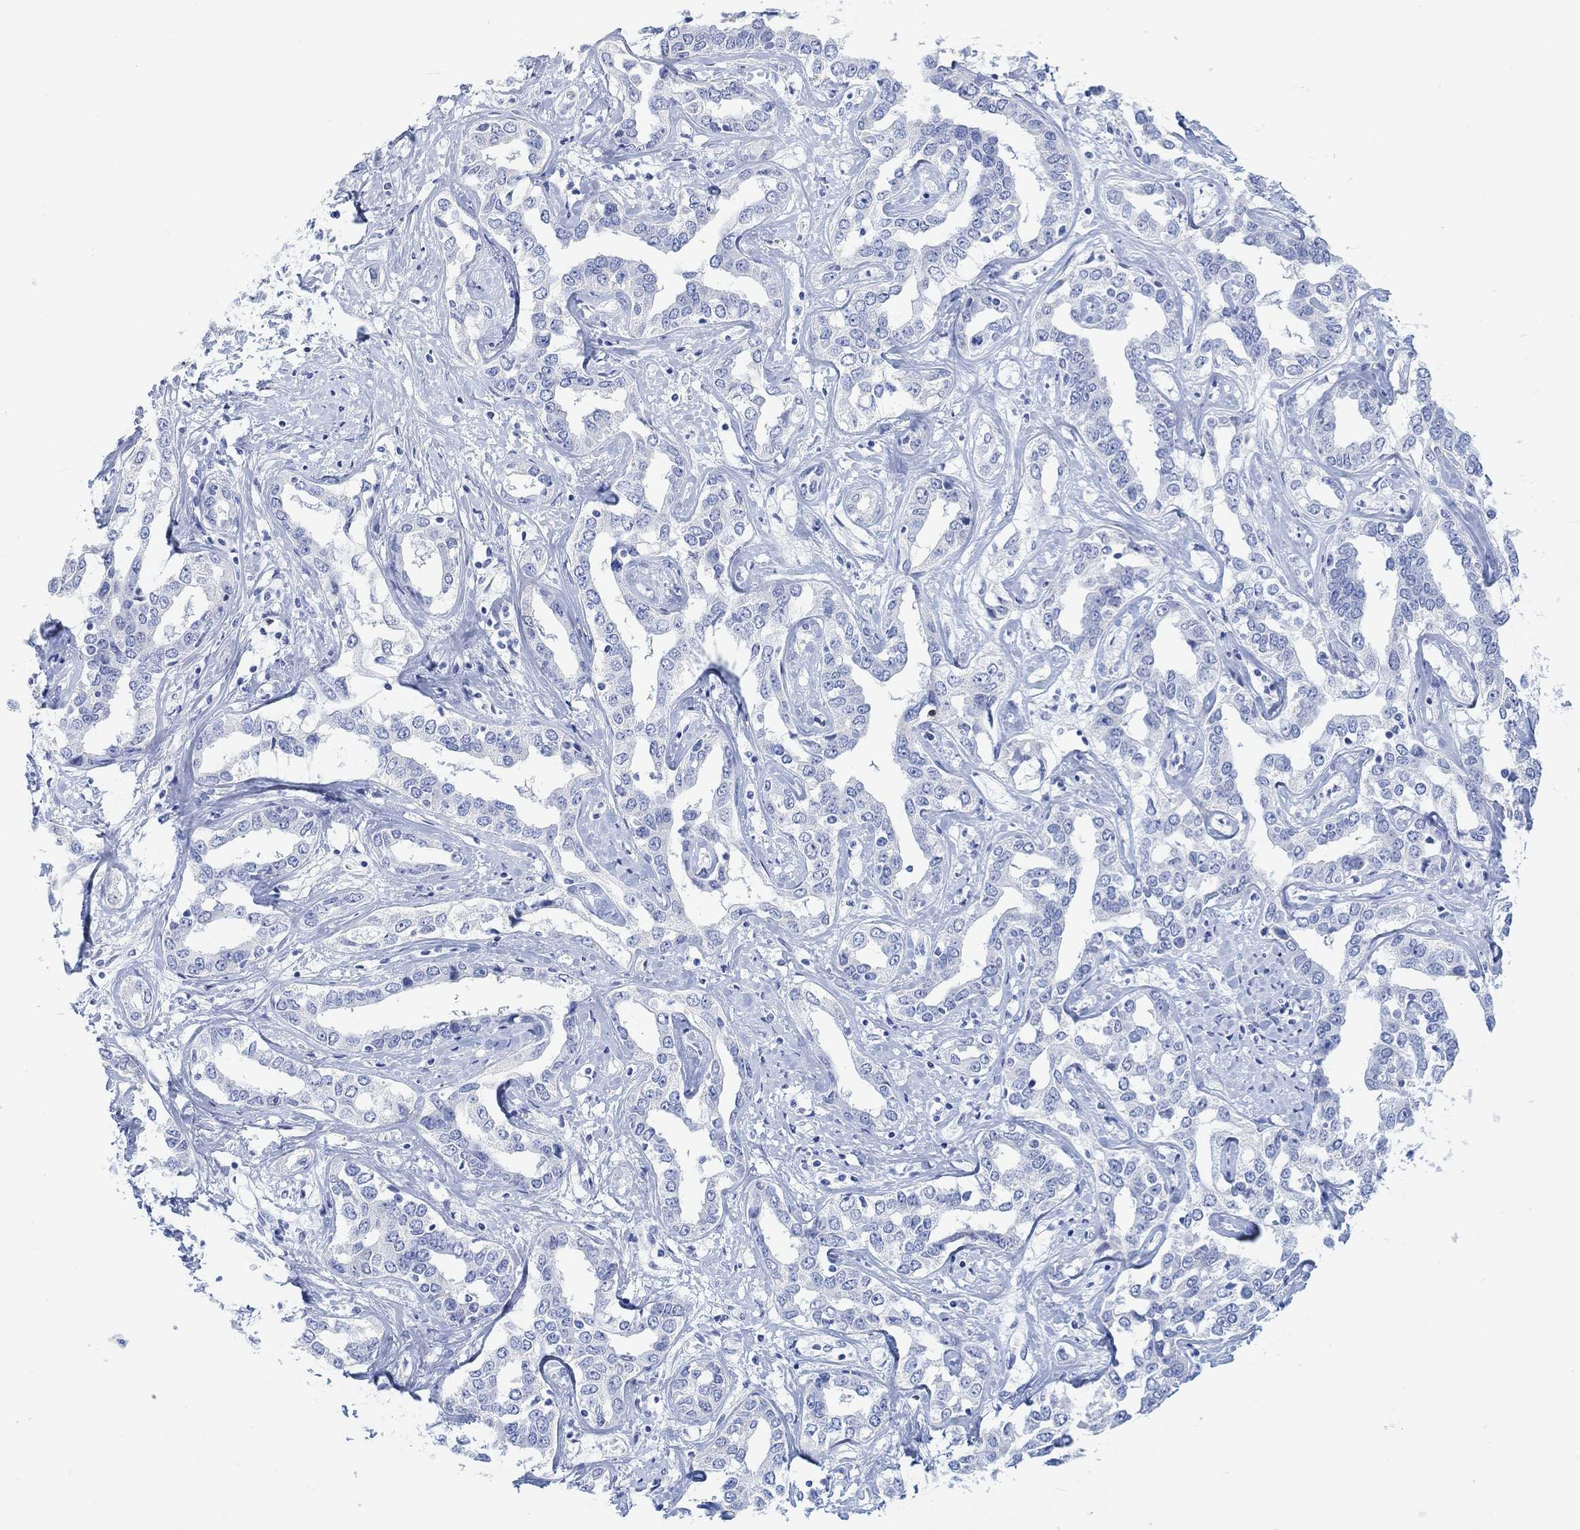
{"staining": {"intensity": "negative", "quantity": "none", "location": "none"}, "tissue": "liver cancer", "cell_type": "Tumor cells", "image_type": "cancer", "snomed": [{"axis": "morphology", "description": "Cholangiocarcinoma"}, {"axis": "topography", "description": "Liver"}], "caption": "Immunohistochemical staining of human liver cancer reveals no significant staining in tumor cells. Brightfield microscopy of immunohistochemistry stained with DAB (brown) and hematoxylin (blue), captured at high magnification.", "gene": "CALCA", "patient": {"sex": "male", "age": 59}}